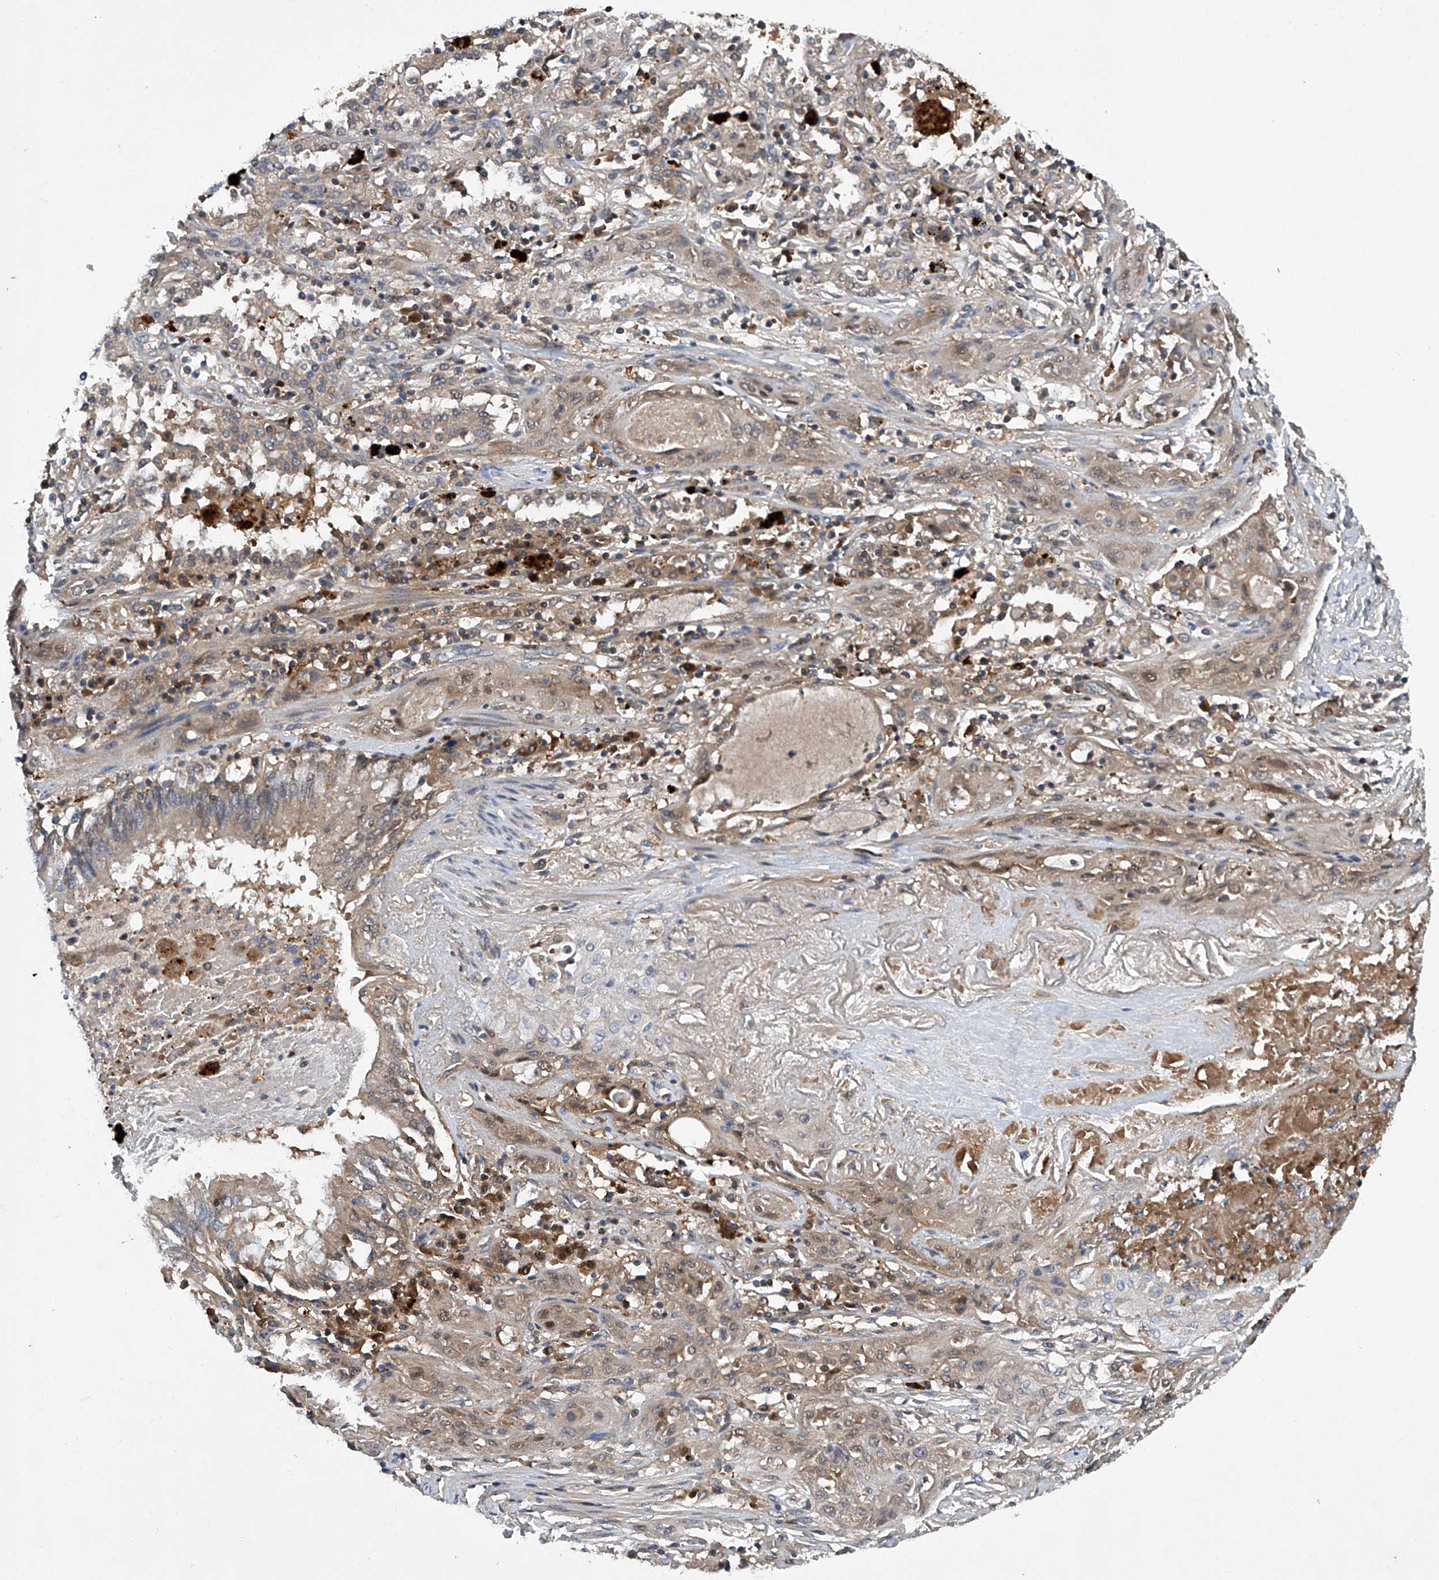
{"staining": {"intensity": "weak", "quantity": ">75%", "location": "cytoplasmic/membranous"}, "tissue": "lung cancer", "cell_type": "Tumor cells", "image_type": "cancer", "snomed": [{"axis": "morphology", "description": "Squamous cell carcinoma, NOS"}, {"axis": "topography", "description": "Lung"}], "caption": "A low amount of weak cytoplasmic/membranous expression is appreciated in about >75% of tumor cells in lung squamous cell carcinoma tissue.", "gene": "ASCC3", "patient": {"sex": "female", "age": 47}}